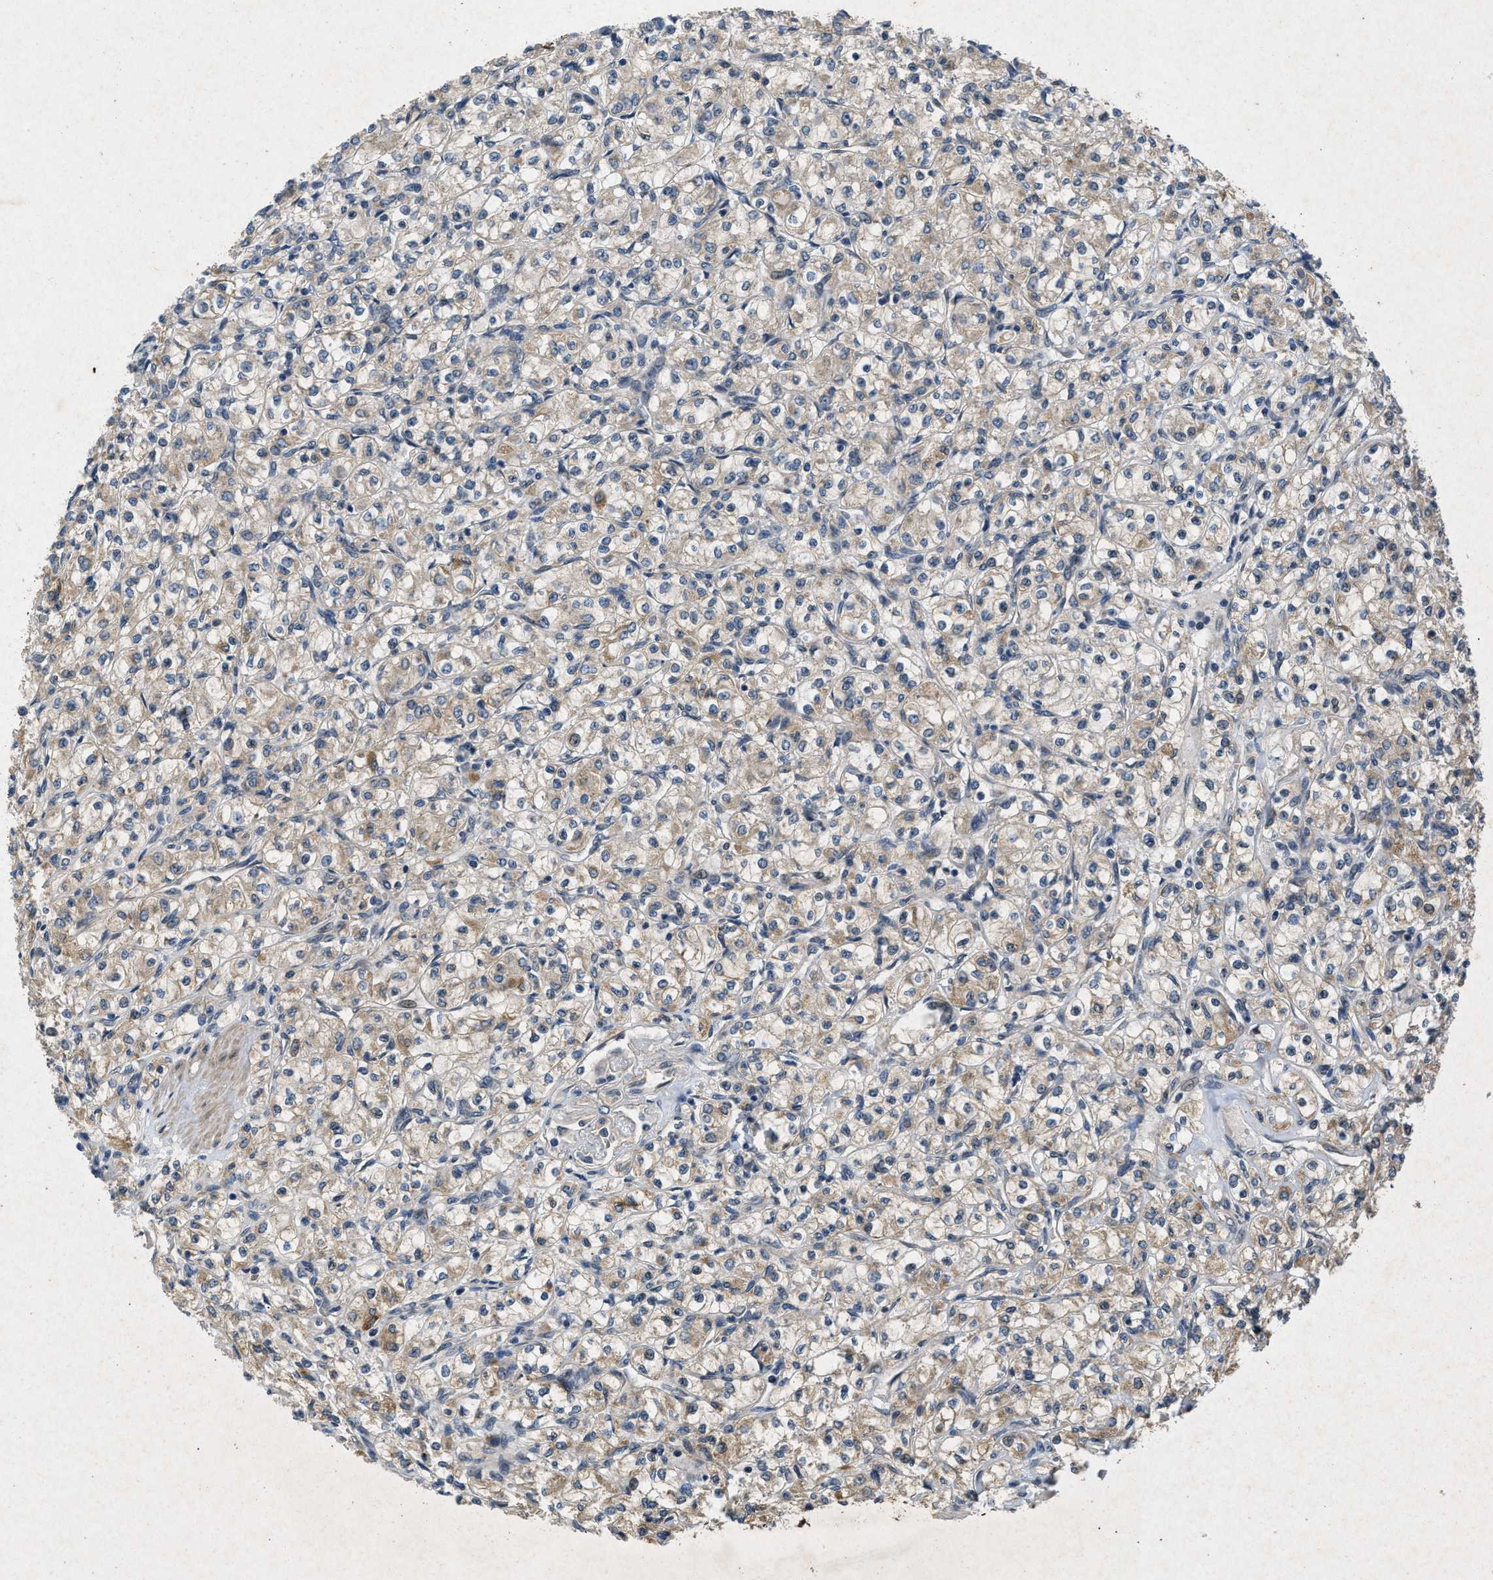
{"staining": {"intensity": "weak", "quantity": ">75%", "location": "cytoplasmic/membranous"}, "tissue": "renal cancer", "cell_type": "Tumor cells", "image_type": "cancer", "snomed": [{"axis": "morphology", "description": "Adenocarcinoma, NOS"}, {"axis": "topography", "description": "Kidney"}], "caption": "There is low levels of weak cytoplasmic/membranous staining in tumor cells of renal adenocarcinoma, as demonstrated by immunohistochemical staining (brown color).", "gene": "PRKG2", "patient": {"sex": "male", "age": 77}}